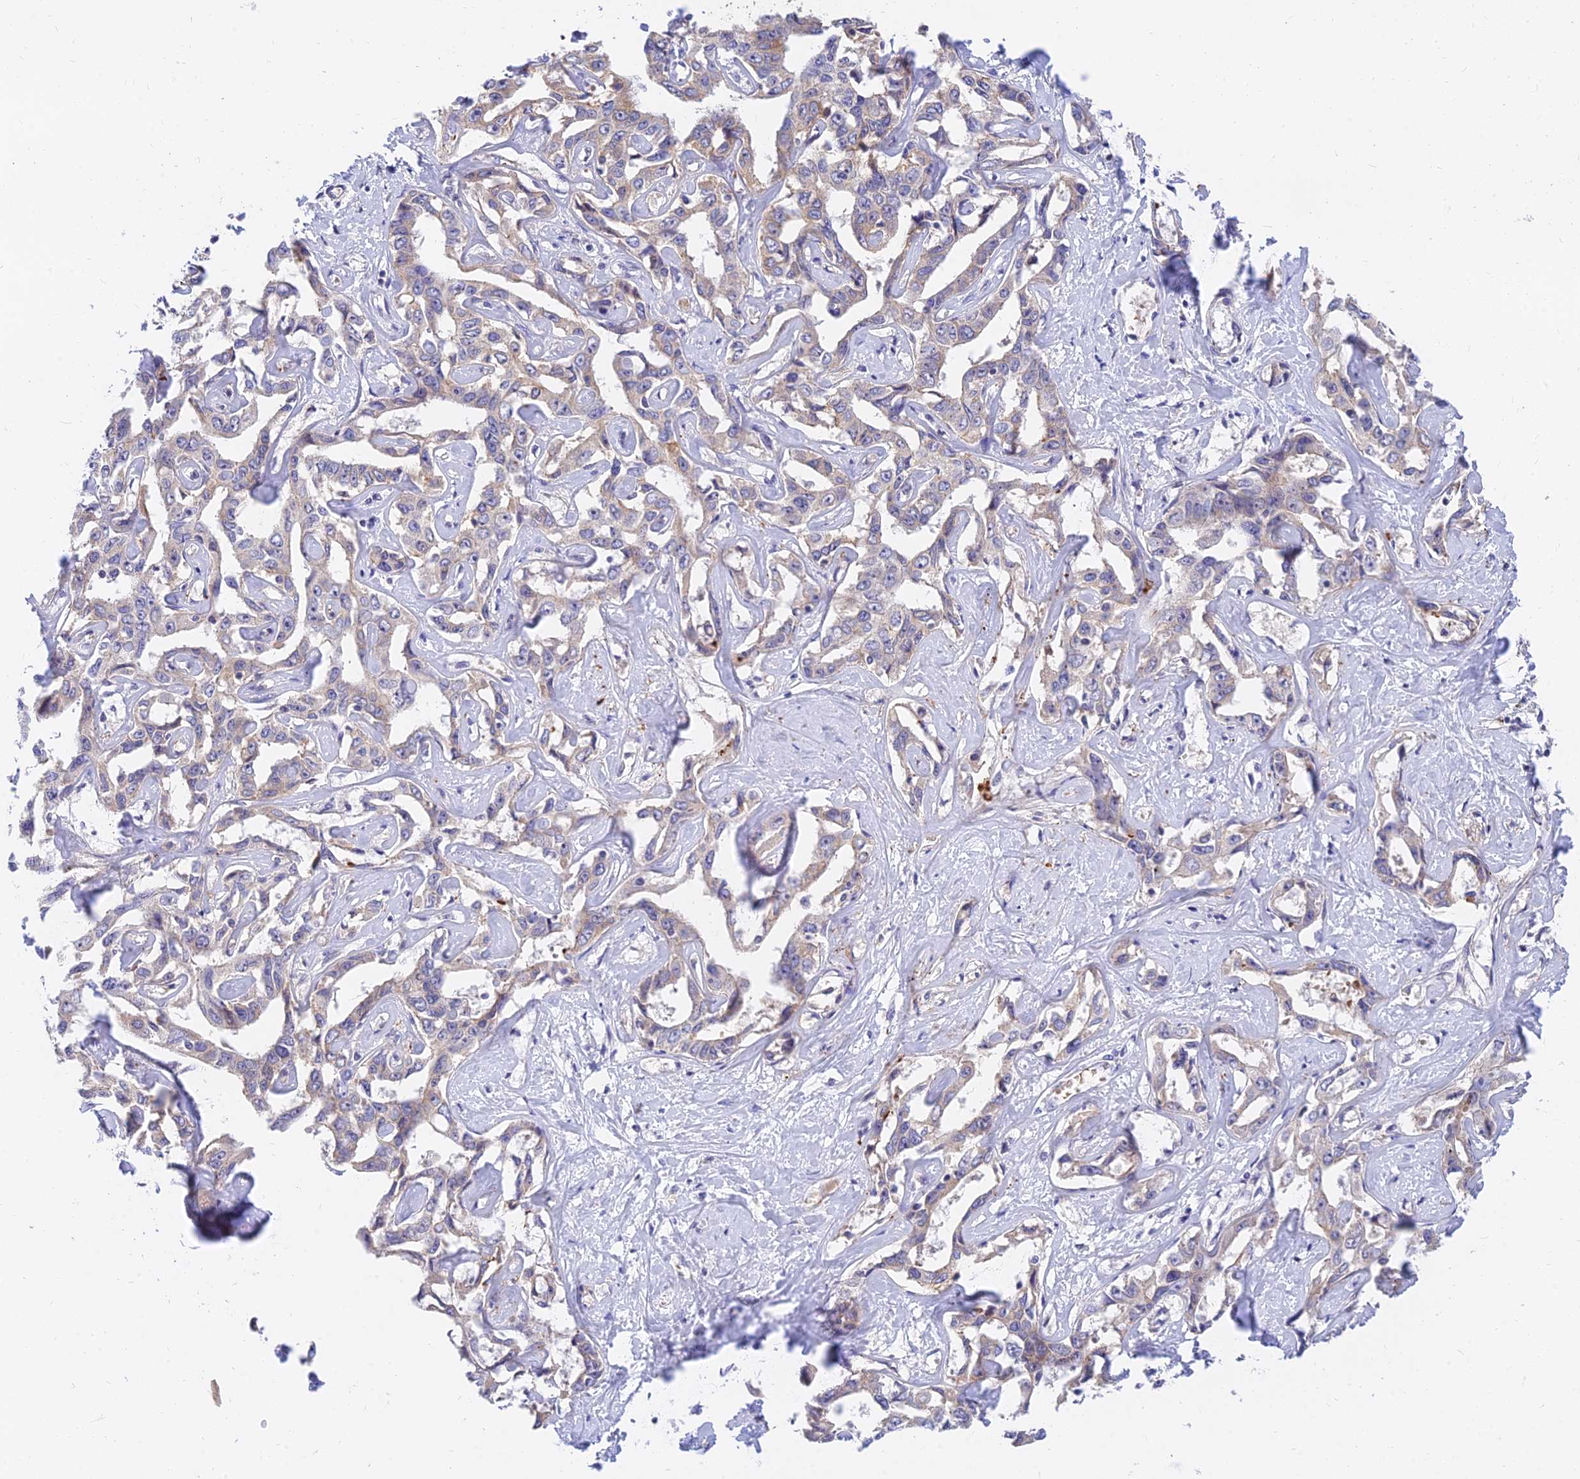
{"staining": {"intensity": "weak", "quantity": "<25%", "location": "cytoplasmic/membranous"}, "tissue": "liver cancer", "cell_type": "Tumor cells", "image_type": "cancer", "snomed": [{"axis": "morphology", "description": "Cholangiocarcinoma"}, {"axis": "topography", "description": "Liver"}], "caption": "The histopathology image reveals no significant expression in tumor cells of liver cancer.", "gene": "ANKS4B", "patient": {"sex": "male", "age": 59}}